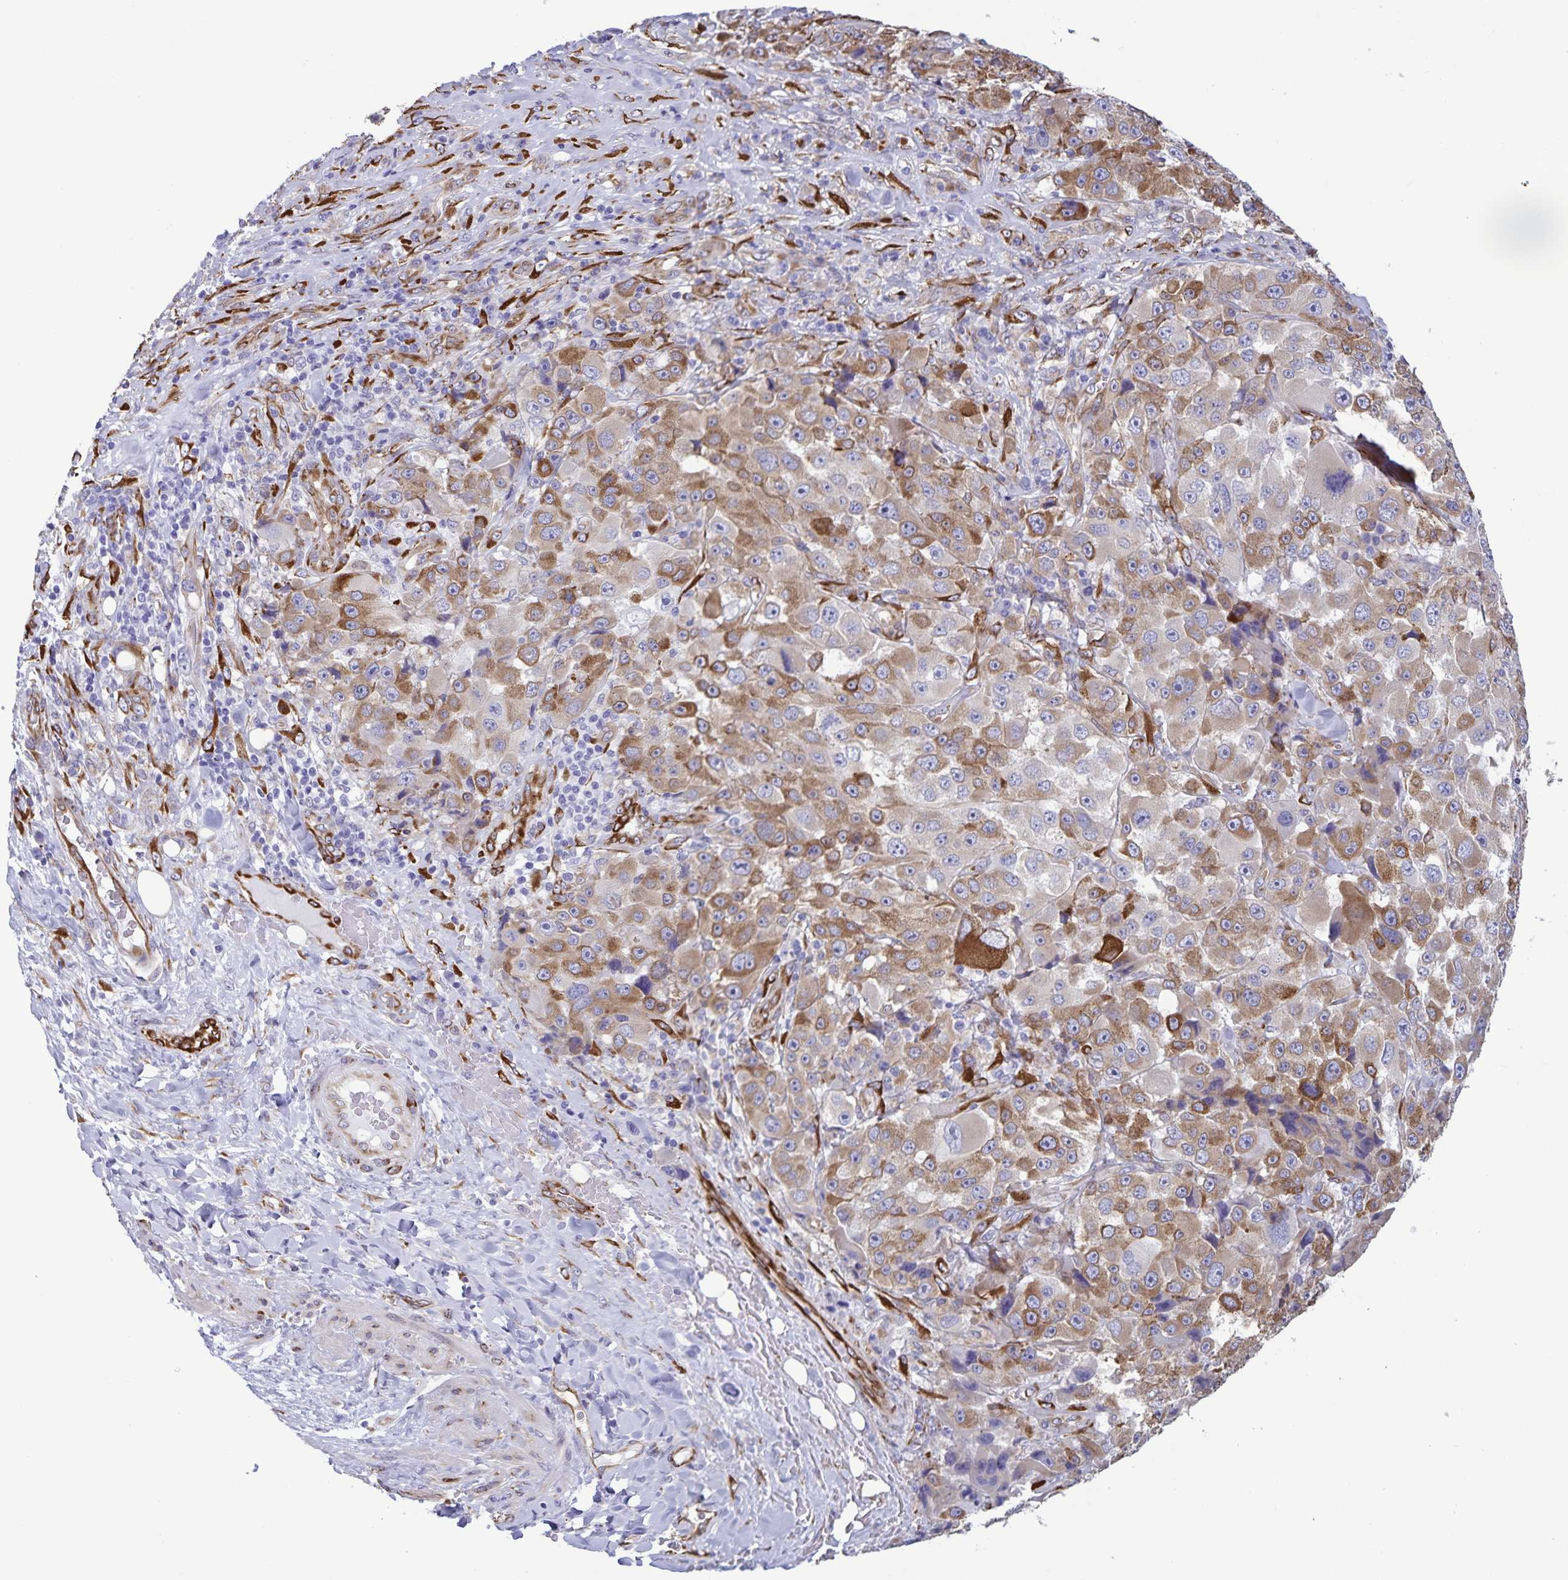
{"staining": {"intensity": "moderate", "quantity": "25%-75%", "location": "cytoplasmic/membranous"}, "tissue": "melanoma", "cell_type": "Tumor cells", "image_type": "cancer", "snomed": [{"axis": "morphology", "description": "Malignant melanoma, Metastatic site"}, {"axis": "topography", "description": "Lymph node"}], "caption": "Immunohistochemistry (IHC) micrograph of neoplastic tissue: malignant melanoma (metastatic site) stained using IHC displays medium levels of moderate protein expression localized specifically in the cytoplasmic/membranous of tumor cells, appearing as a cytoplasmic/membranous brown color.", "gene": "RCN1", "patient": {"sex": "male", "age": 62}}